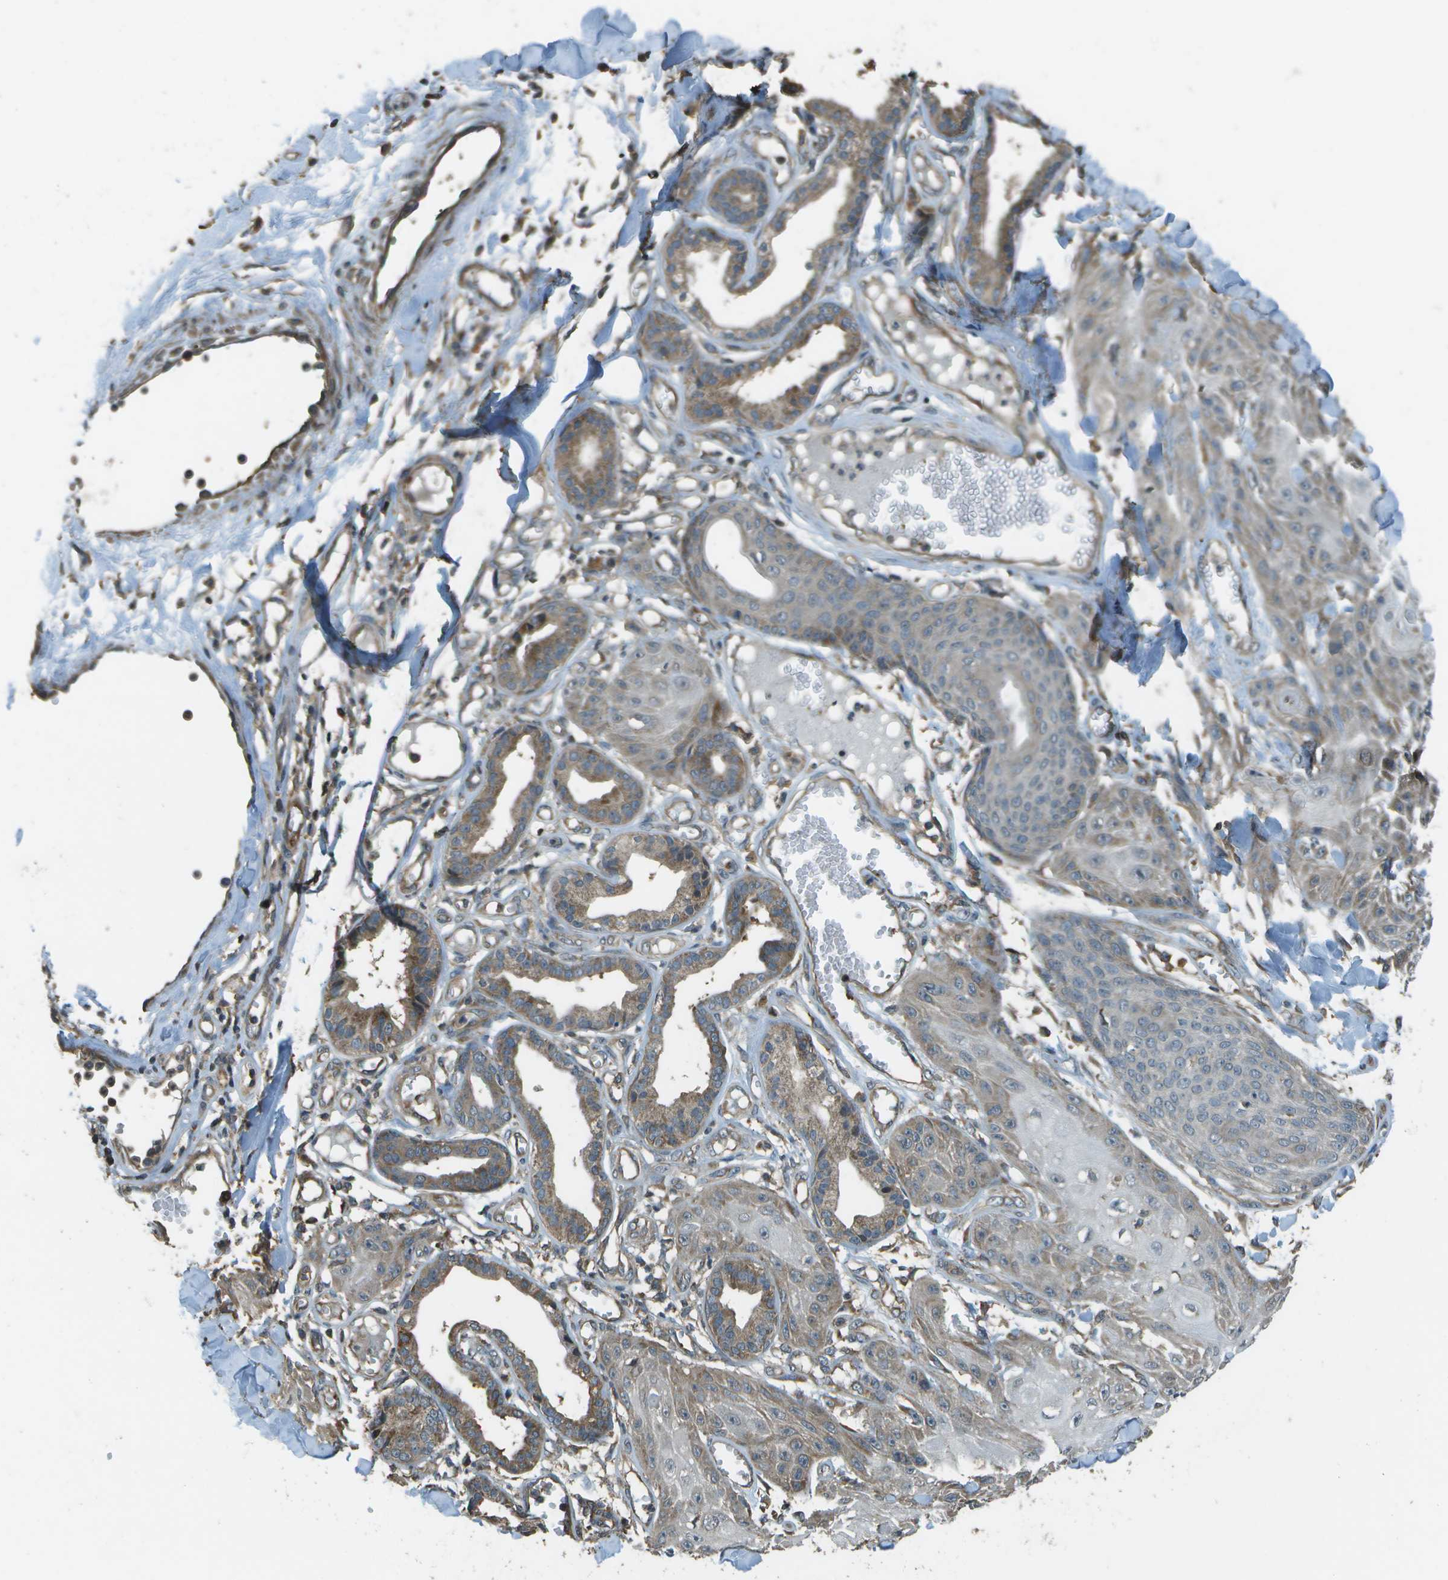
{"staining": {"intensity": "moderate", "quantity": "<25%", "location": "cytoplasmic/membranous"}, "tissue": "skin cancer", "cell_type": "Tumor cells", "image_type": "cancer", "snomed": [{"axis": "morphology", "description": "Squamous cell carcinoma, NOS"}, {"axis": "topography", "description": "Skin"}], "caption": "Protein expression by immunohistochemistry (IHC) demonstrates moderate cytoplasmic/membranous expression in about <25% of tumor cells in skin cancer (squamous cell carcinoma). The protein of interest is shown in brown color, while the nuclei are stained blue.", "gene": "PLPBP", "patient": {"sex": "male", "age": 74}}